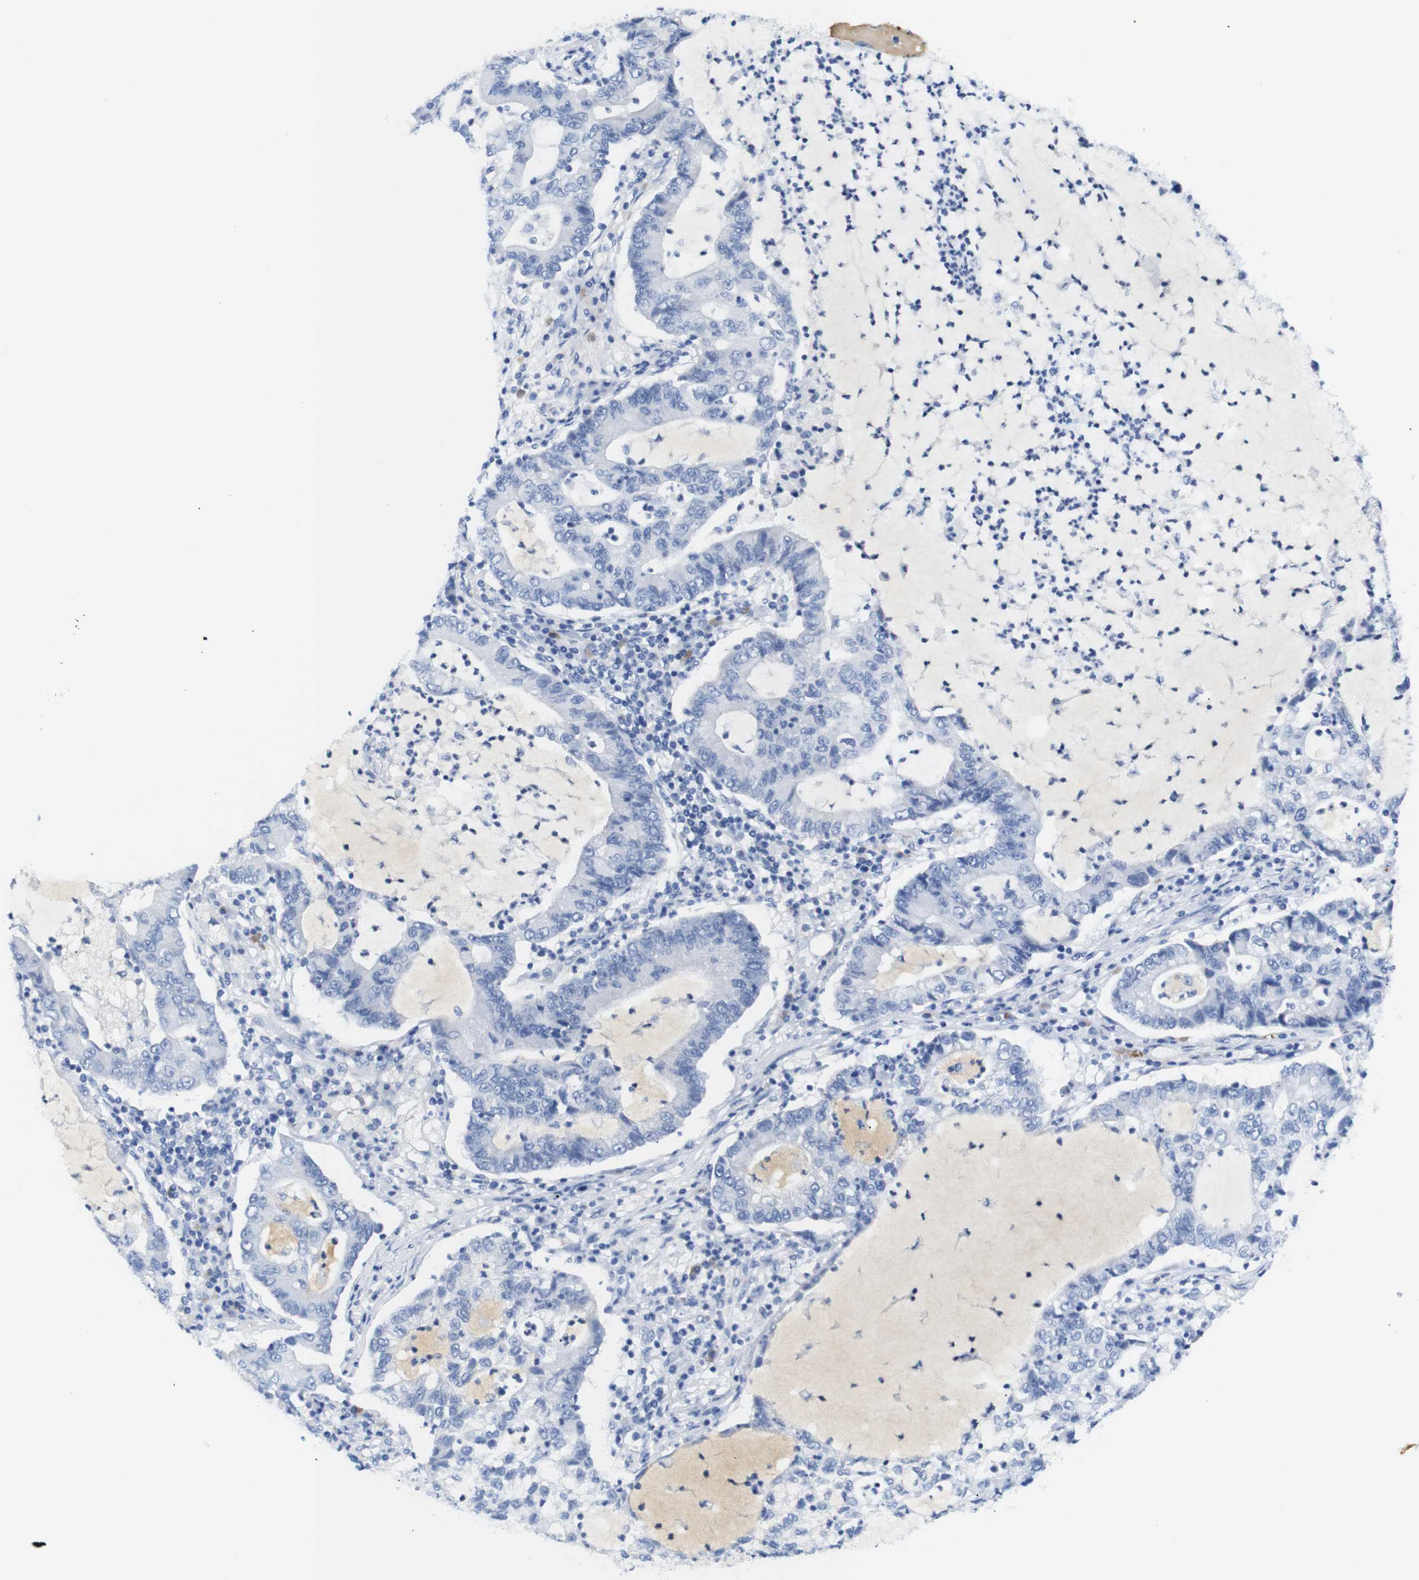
{"staining": {"intensity": "negative", "quantity": "none", "location": "none"}, "tissue": "lung cancer", "cell_type": "Tumor cells", "image_type": "cancer", "snomed": [{"axis": "morphology", "description": "Adenocarcinoma, NOS"}, {"axis": "topography", "description": "Lung"}], "caption": "Lung cancer stained for a protein using immunohistochemistry reveals no expression tumor cells.", "gene": "ERVMER34-1", "patient": {"sex": "female", "age": 51}}